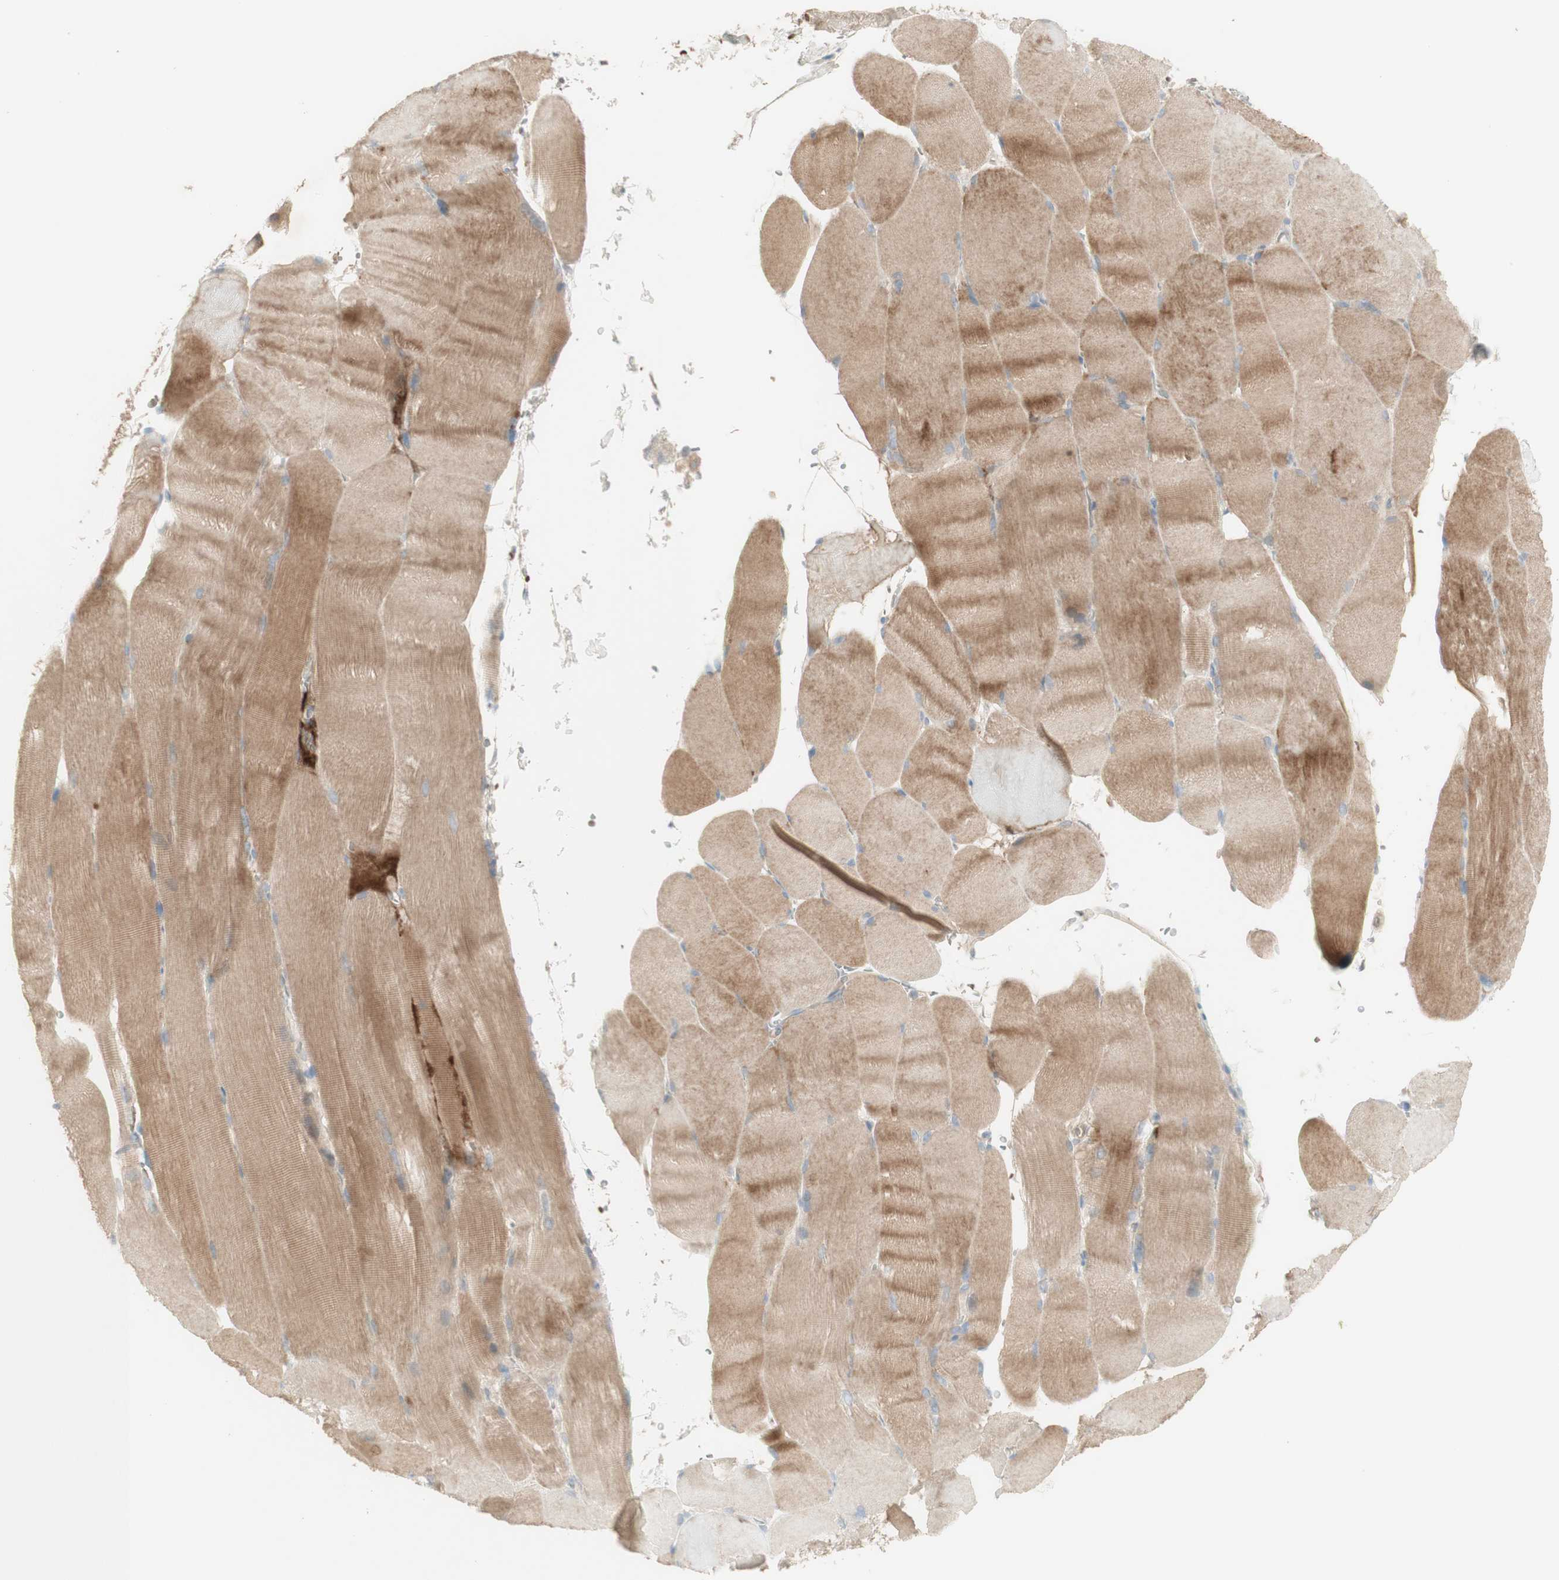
{"staining": {"intensity": "moderate", "quantity": ">75%", "location": "cytoplasmic/membranous"}, "tissue": "skeletal muscle", "cell_type": "Myocytes", "image_type": "normal", "snomed": [{"axis": "morphology", "description": "Normal tissue, NOS"}, {"axis": "topography", "description": "Skin"}, {"axis": "topography", "description": "Skeletal muscle"}], "caption": "High-magnification brightfield microscopy of benign skeletal muscle stained with DAB (brown) and counterstained with hematoxylin (blue). myocytes exhibit moderate cytoplasmic/membranous positivity is identified in about>75% of cells. The staining was performed using DAB (3,3'-diaminobenzidine), with brown indicating positive protein expression. Nuclei are stained blue with hematoxylin.", "gene": "PTGER4", "patient": {"sex": "male", "age": 83}}